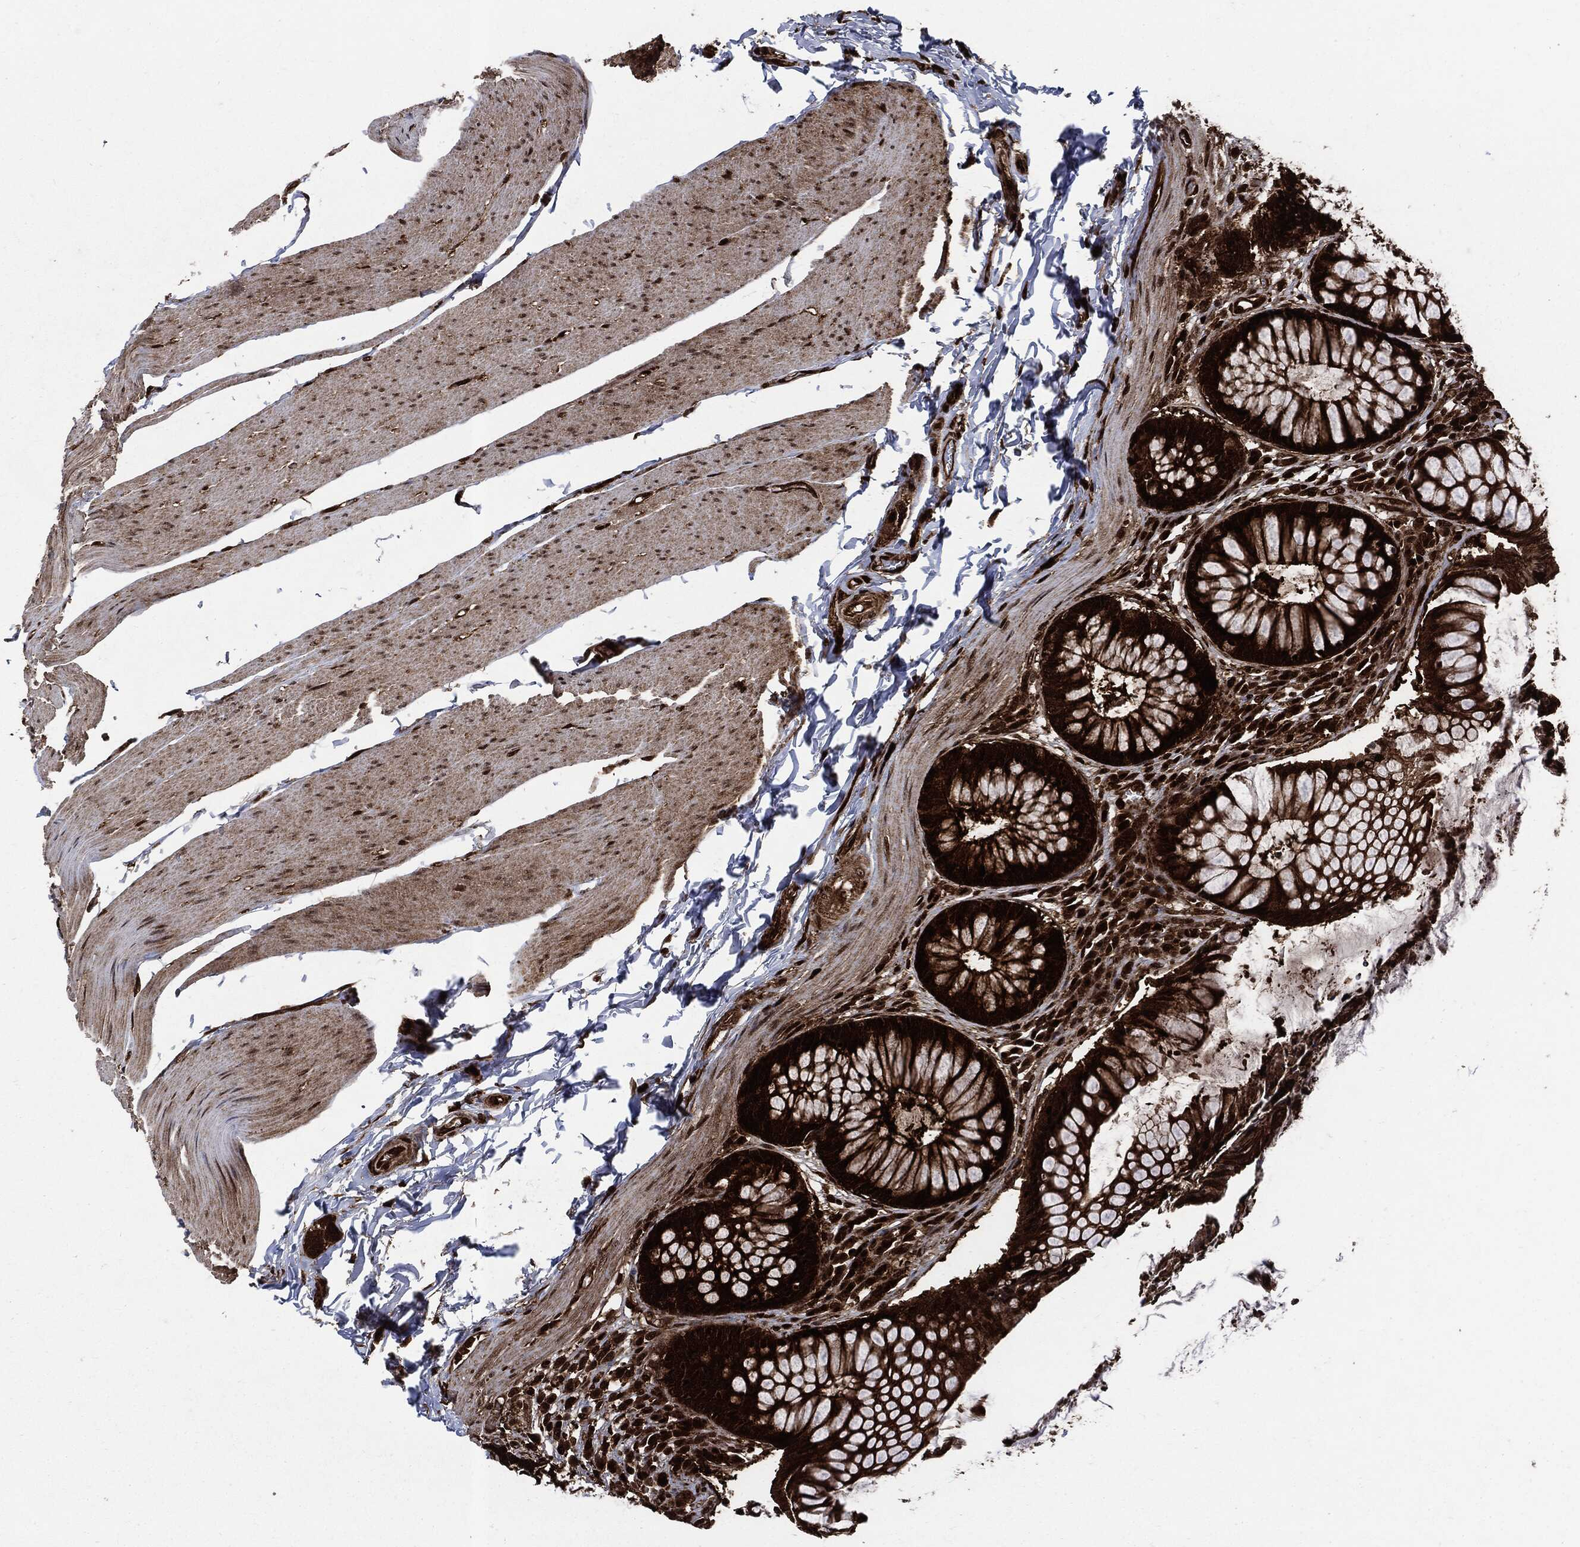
{"staining": {"intensity": "strong", "quantity": ">75%", "location": "cytoplasmic/membranous"}, "tissue": "rectum", "cell_type": "Glandular cells", "image_type": "normal", "snomed": [{"axis": "morphology", "description": "Normal tissue, NOS"}, {"axis": "topography", "description": "Rectum"}], "caption": "This is an image of IHC staining of benign rectum, which shows strong expression in the cytoplasmic/membranous of glandular cells.", "gene": "YWHAB", "patient": {"sex": "female", "age": 58}}